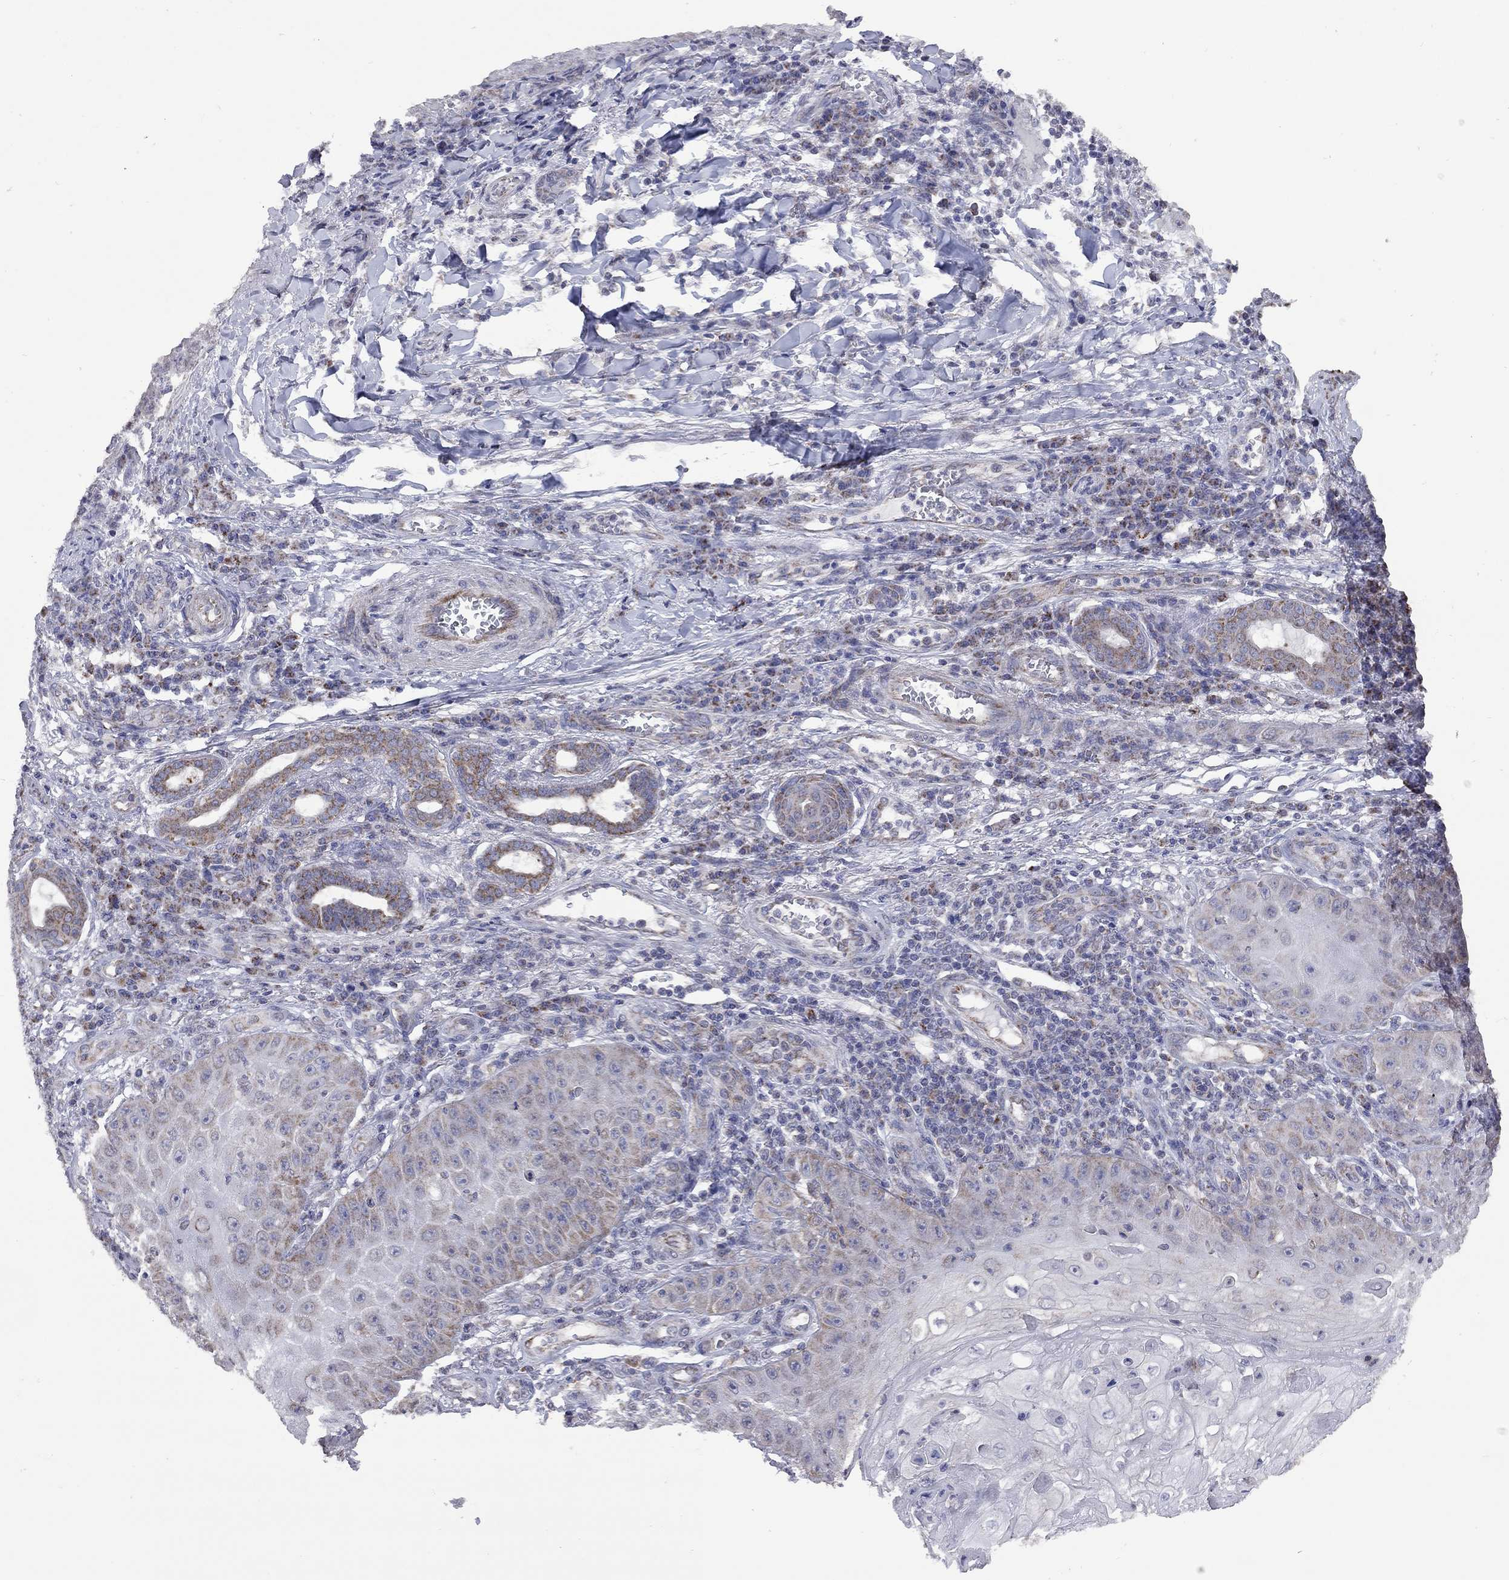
{"staining": {"intensity": "moderate", "quantity": "25%-75%", "location": "cytoplasmic/membranous"}, "tissue": "skin cancer", "cell_type": "Tumor cells", "image_type": "cancer", "snomed": [{"axis": "morphology", "description": "Squamous cell carcinoma, NOS"}, {"axis": "topography", "description": "Skin"}], "caption": "High-power microscopy captured an immunohistochemistry (IHC) micrograph of skin cancer (squamous cell carcinoma), revealing moderate cytoplasmic/membranous staining in approximately 25%-75% of tumor cells. The staining was performed using DAB, with brown indicating positive protein expression. Nuclei are stained blue with hematoxylin.", "gene": "NDUFB1", "patient": {"sex": "male", "age": 70}}